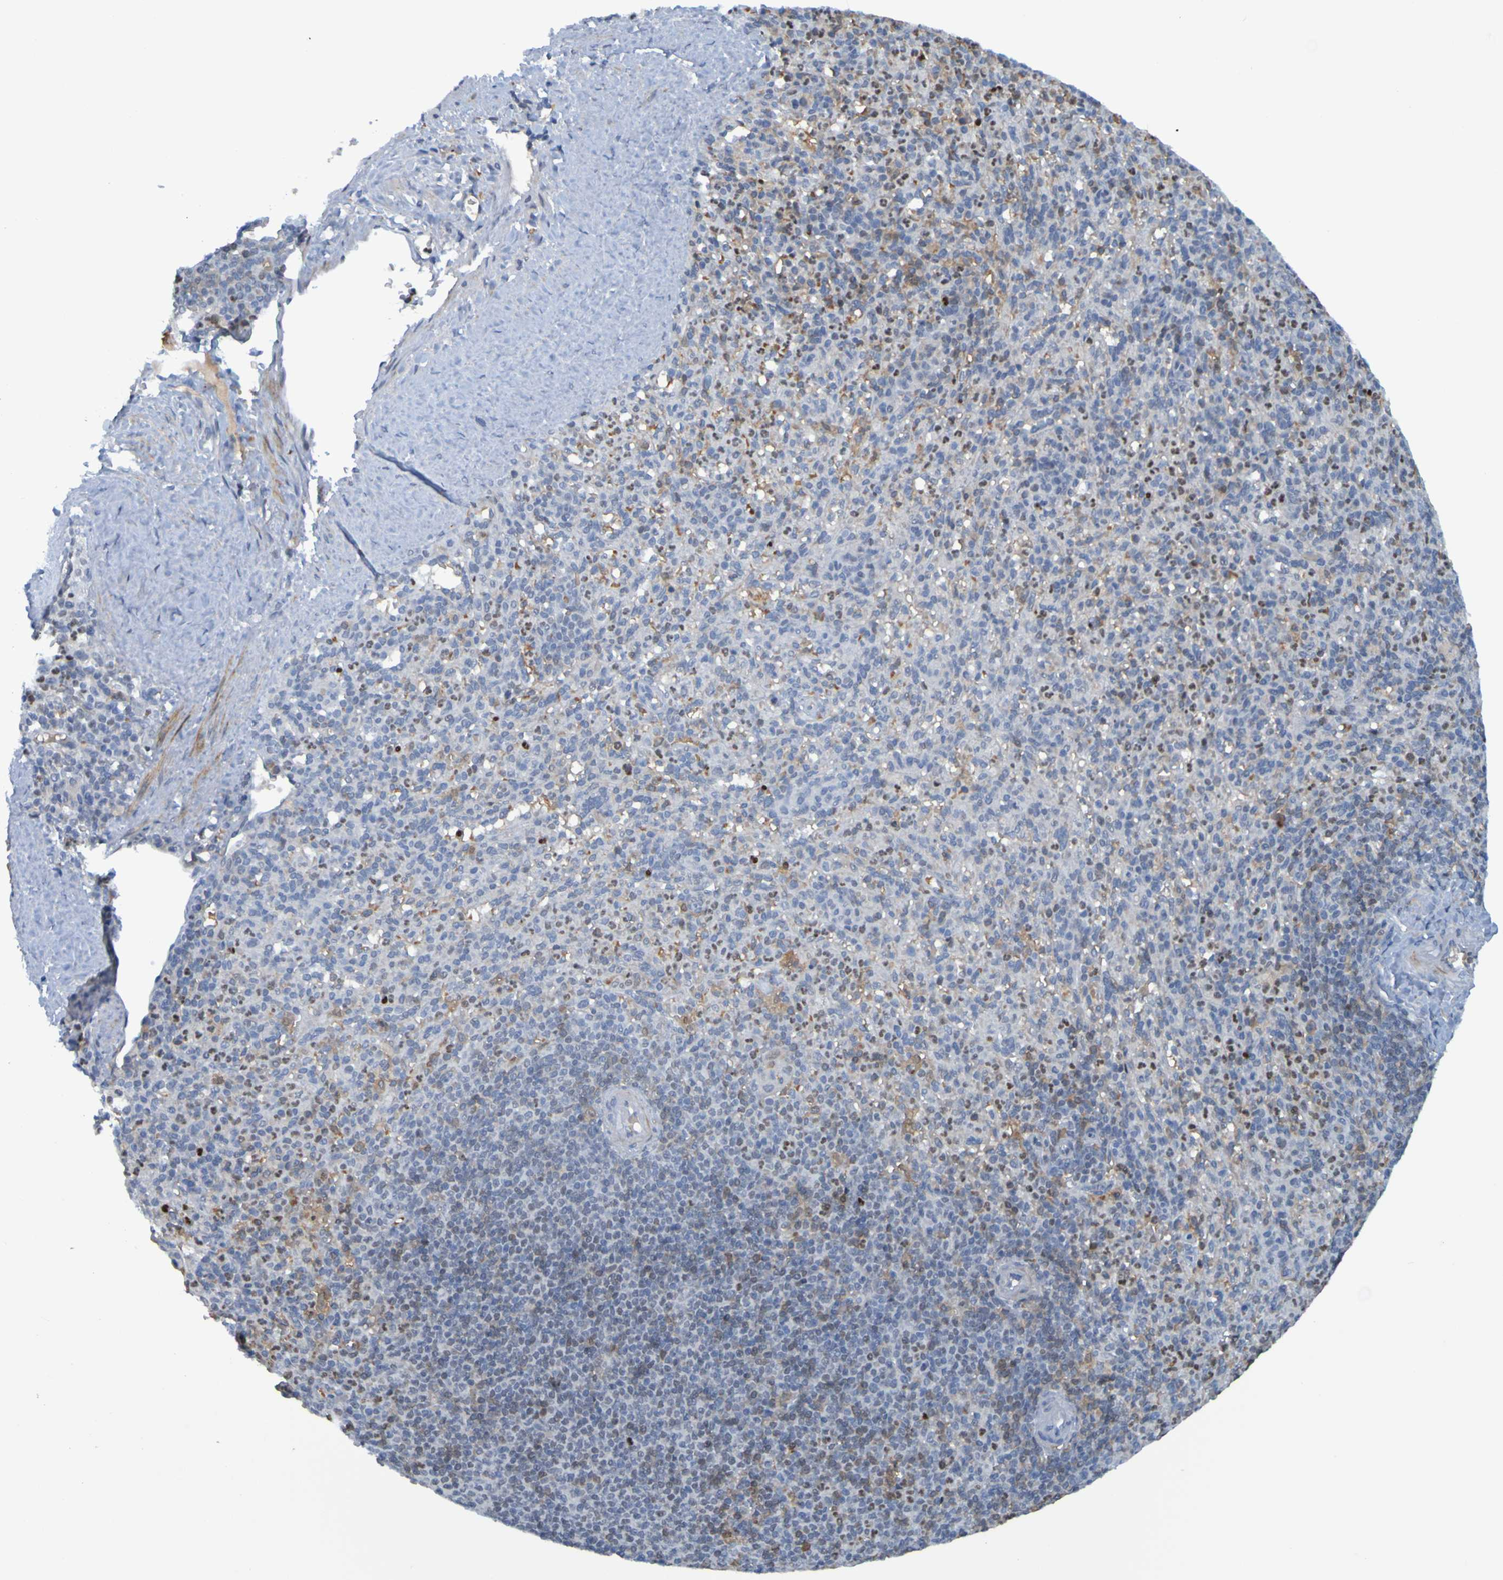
{"staining": {"intensity": "moderate", "quantity": "25%-75%", "location": "nuclear"}, "tissue": "spleen", "cell_type": "Cells in red pulp", "image_type": "normal", "snomed": [{"axis": "morphology", "description": "Normal tissue, NOS"}, {"axis": "topography", "description": "Spleen"}], "caption": "High-magnification brightfield microscopy of unremarkable spleen stained with DAB (brown) and counterstained with hematoxylin (blue). cells in red pulp exhibit moderate nuclear staining is identified in about25%-75% of cells.", "gene": "USP36", "patient": {"sex": "male", "age": 36}}